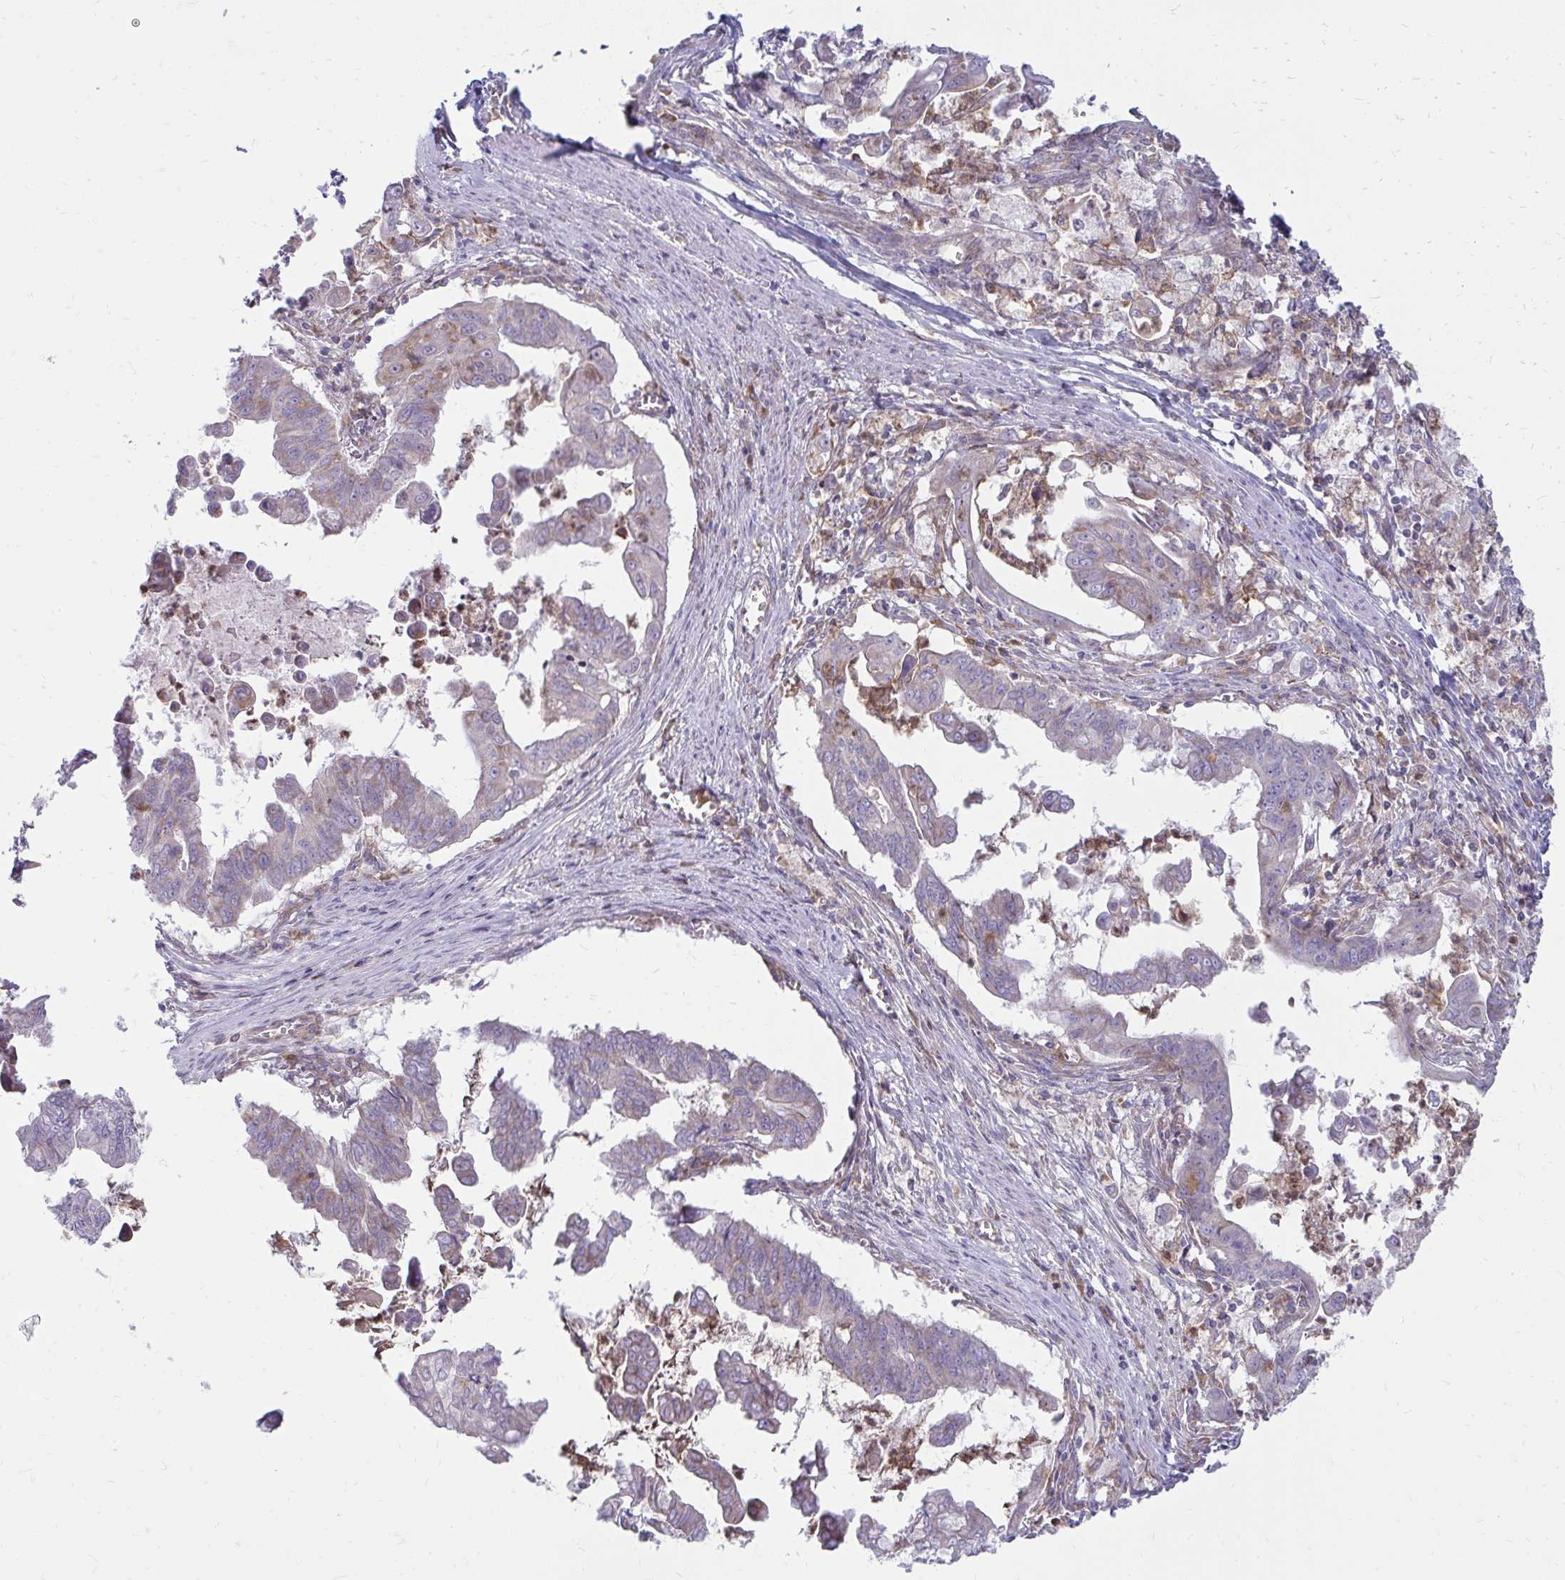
{"staining": {"intensity": "negative", "quantity": "none", "location": "none"}, "tissue": "stomach cancer", "cell_type": "Tumor cells", "image_type": "cancer", "snomed": [{"axis": "morphology", "description": "Adenocarcinoma, NOS"}, {"axis": "topography", "description": "Stomach, upper"}], "caption": "Tumor cells show no significant positivity in stomach adenocarcinoma.", "gene": "ASAP1", "patient": {"sex": "male", "age": 80}}